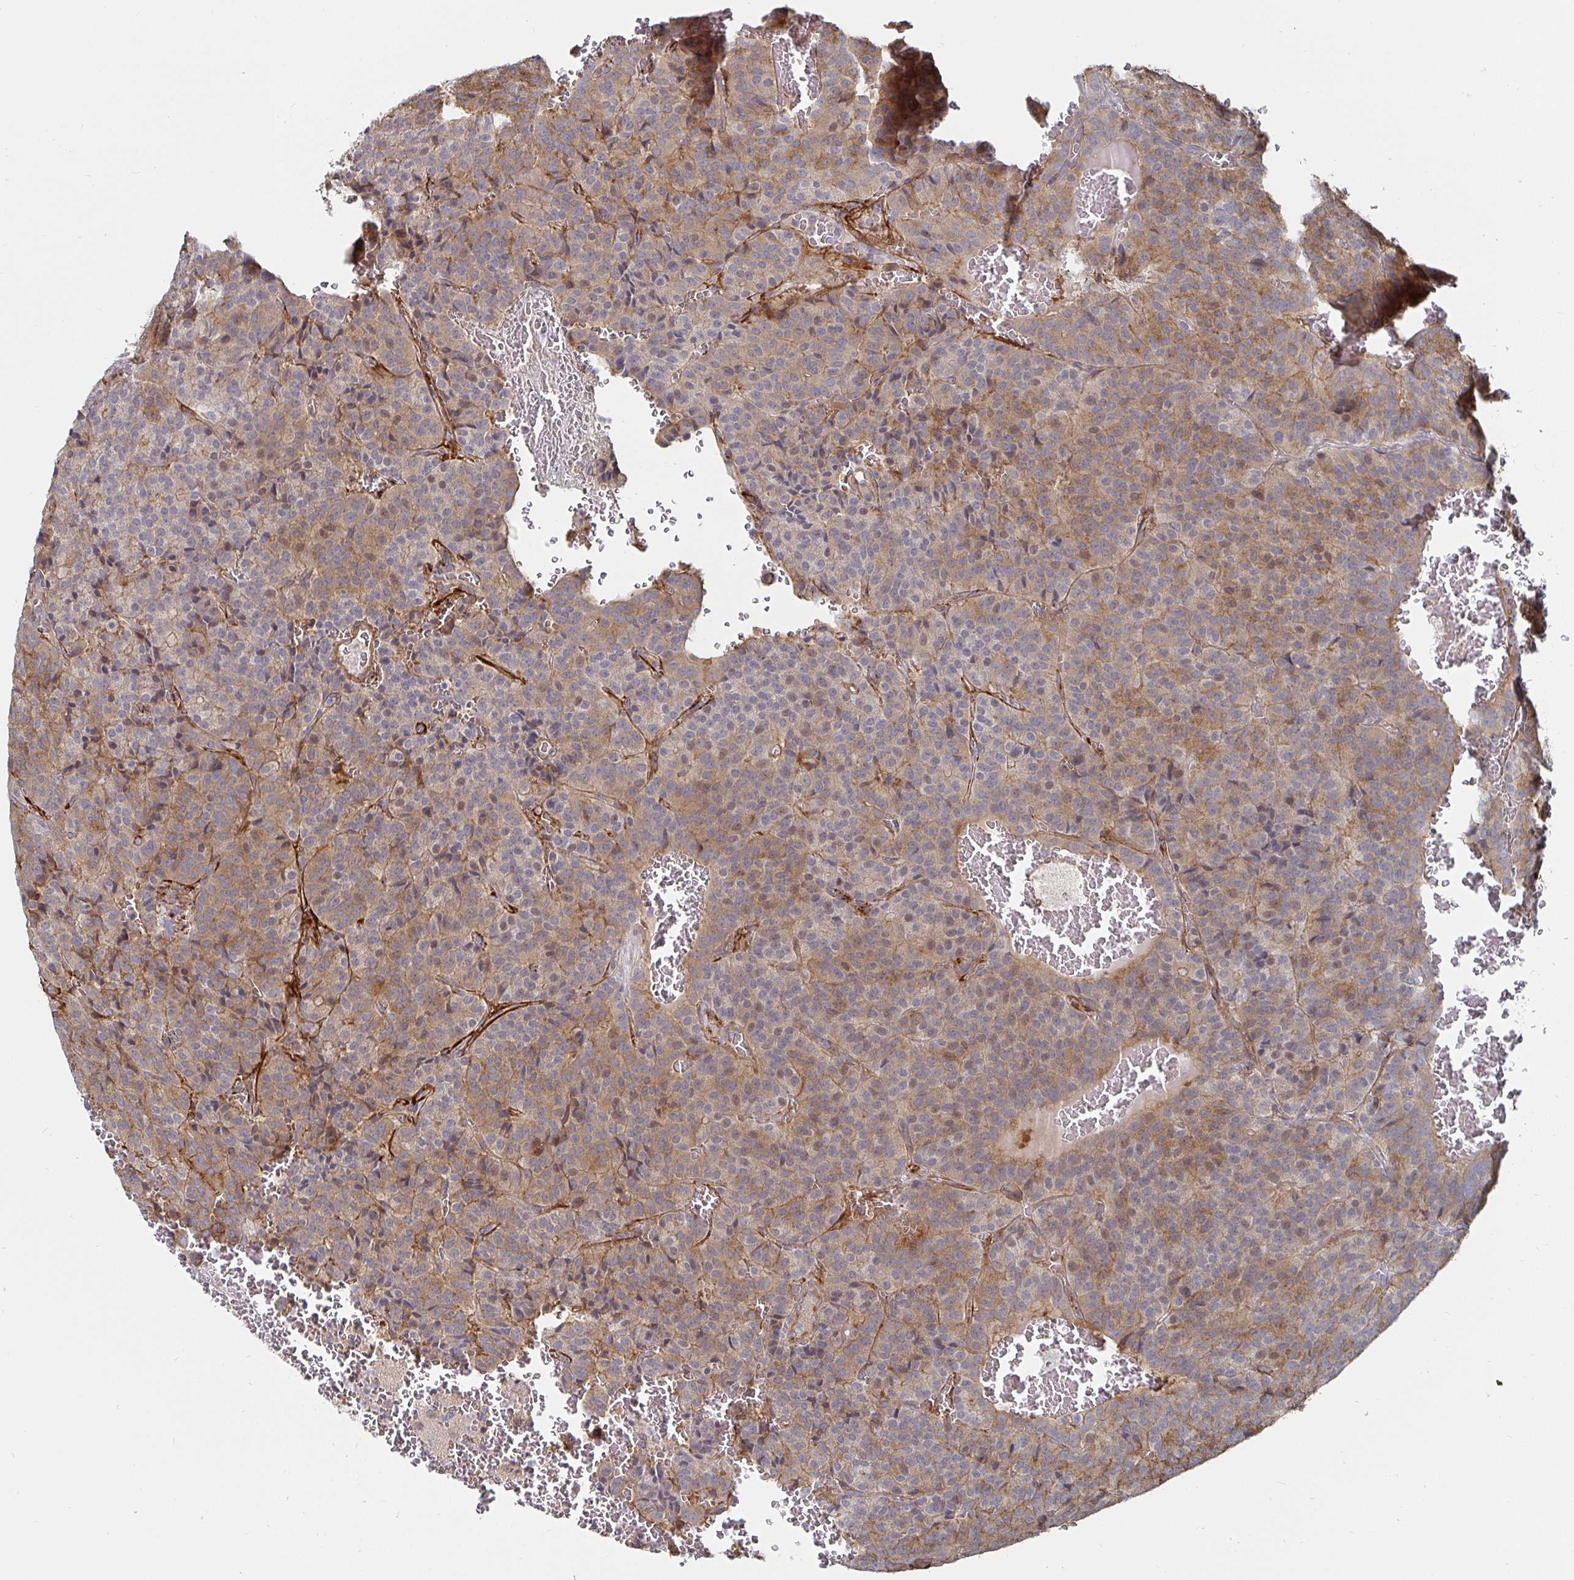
{"staining": {"intensity": "moderate", "quantity": ">75%", "location": "cytoplasmic/membranous,nuclear"}, "tissue": "carcinoid", "cell_type": "Tumor cells", "image_type": "cancer", "snomed": [{"axis": "morphology", "description": "Carcinoid, malignant, NOS"}, {"axis": "topography", "description": "Lung"}], "caption": "Malignant carcinoid stained for a protein (brown) reveals moderate cytoplasmic/membranous and nuclear positive expression in about >75% of tumor cells.", "gene": "GJA4", "patient": {"sex": "male", "age": 70}}